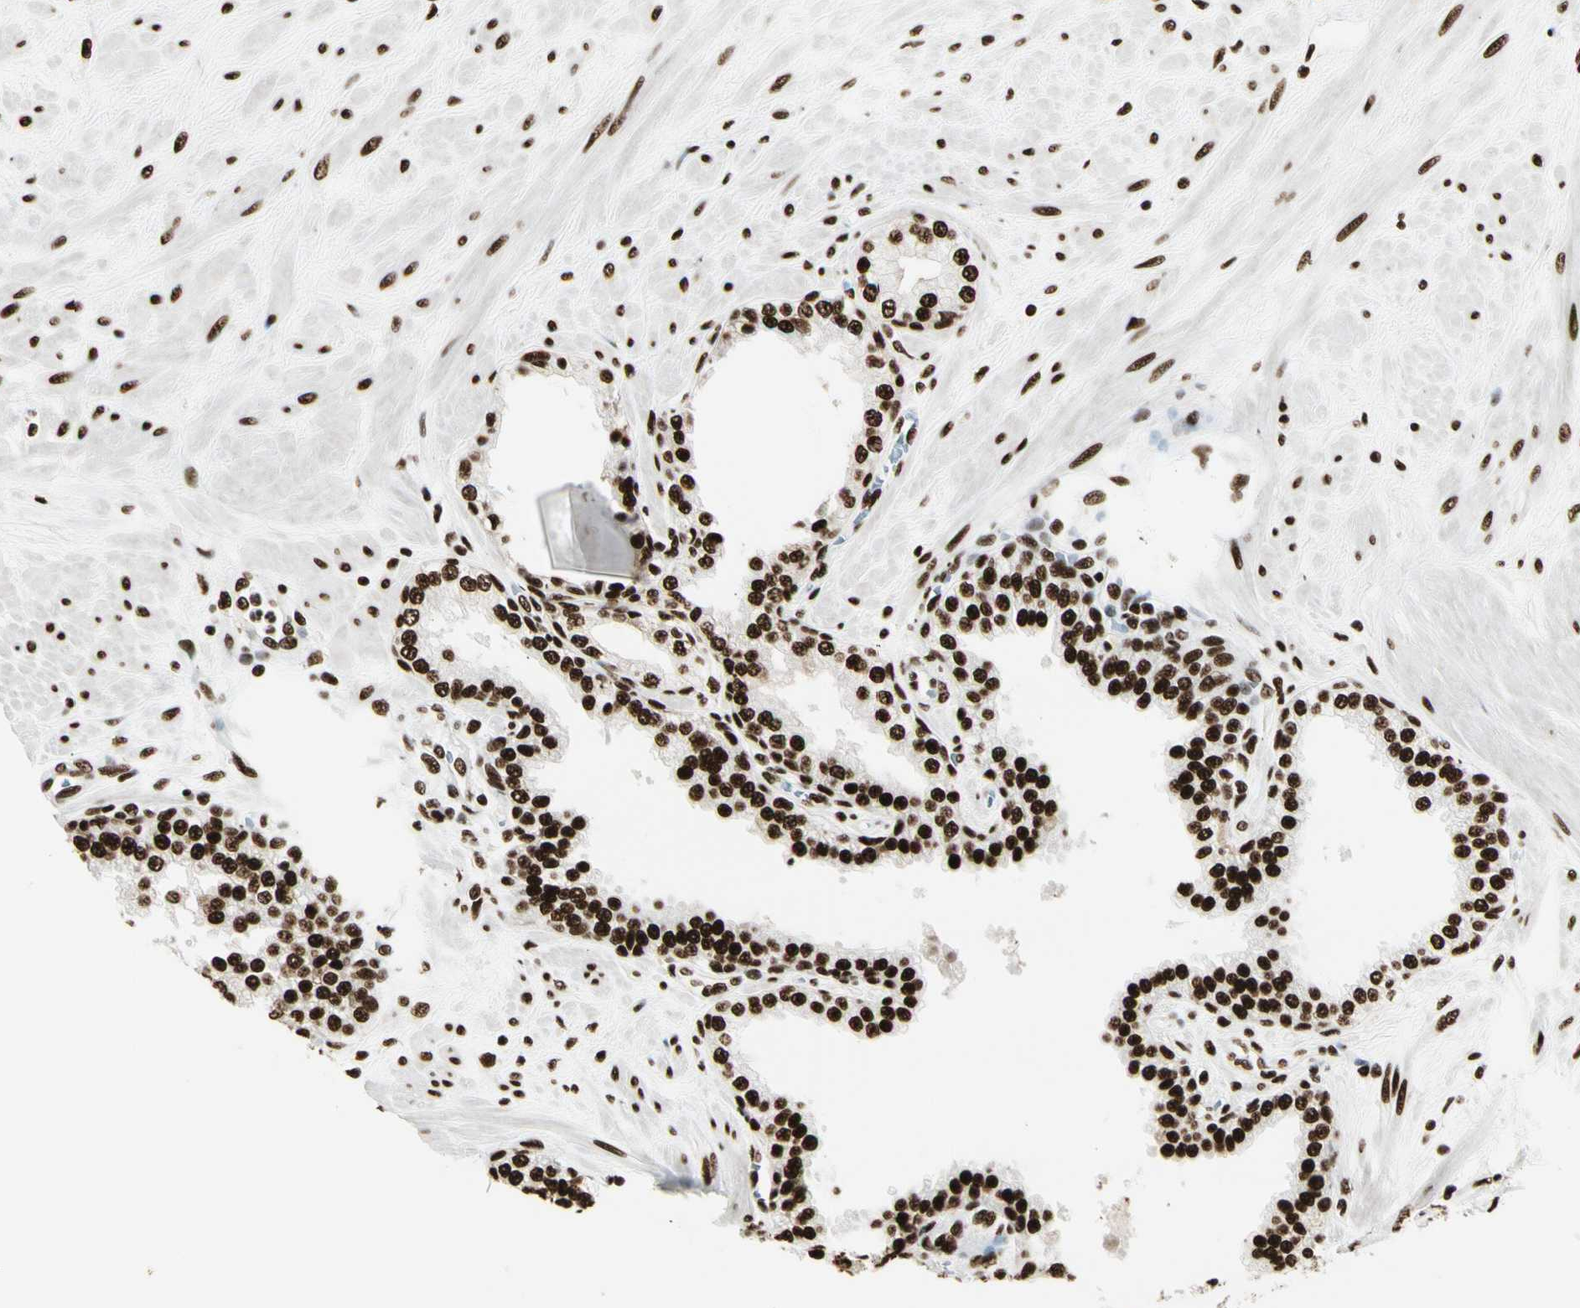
{"staining": {"intensity": "strong", "quantity": ">75%", "location": "nuclear"}, "tissue": "prostate", "cell_type": "Glandular cells", "image_type": "normal", "snomed": [{"axis": "morphology", "description": "Normal tissue, NOS"}, {"axis": "topography", "description": "Prostate"}], "caption": "Benign prostate was stained to show a protein in brown. There is high levels of strong nuclear expression in approximately >75% of glandular cells.", "gene": "CCAR1", "patient": {"sex": "male", "age": 51}}